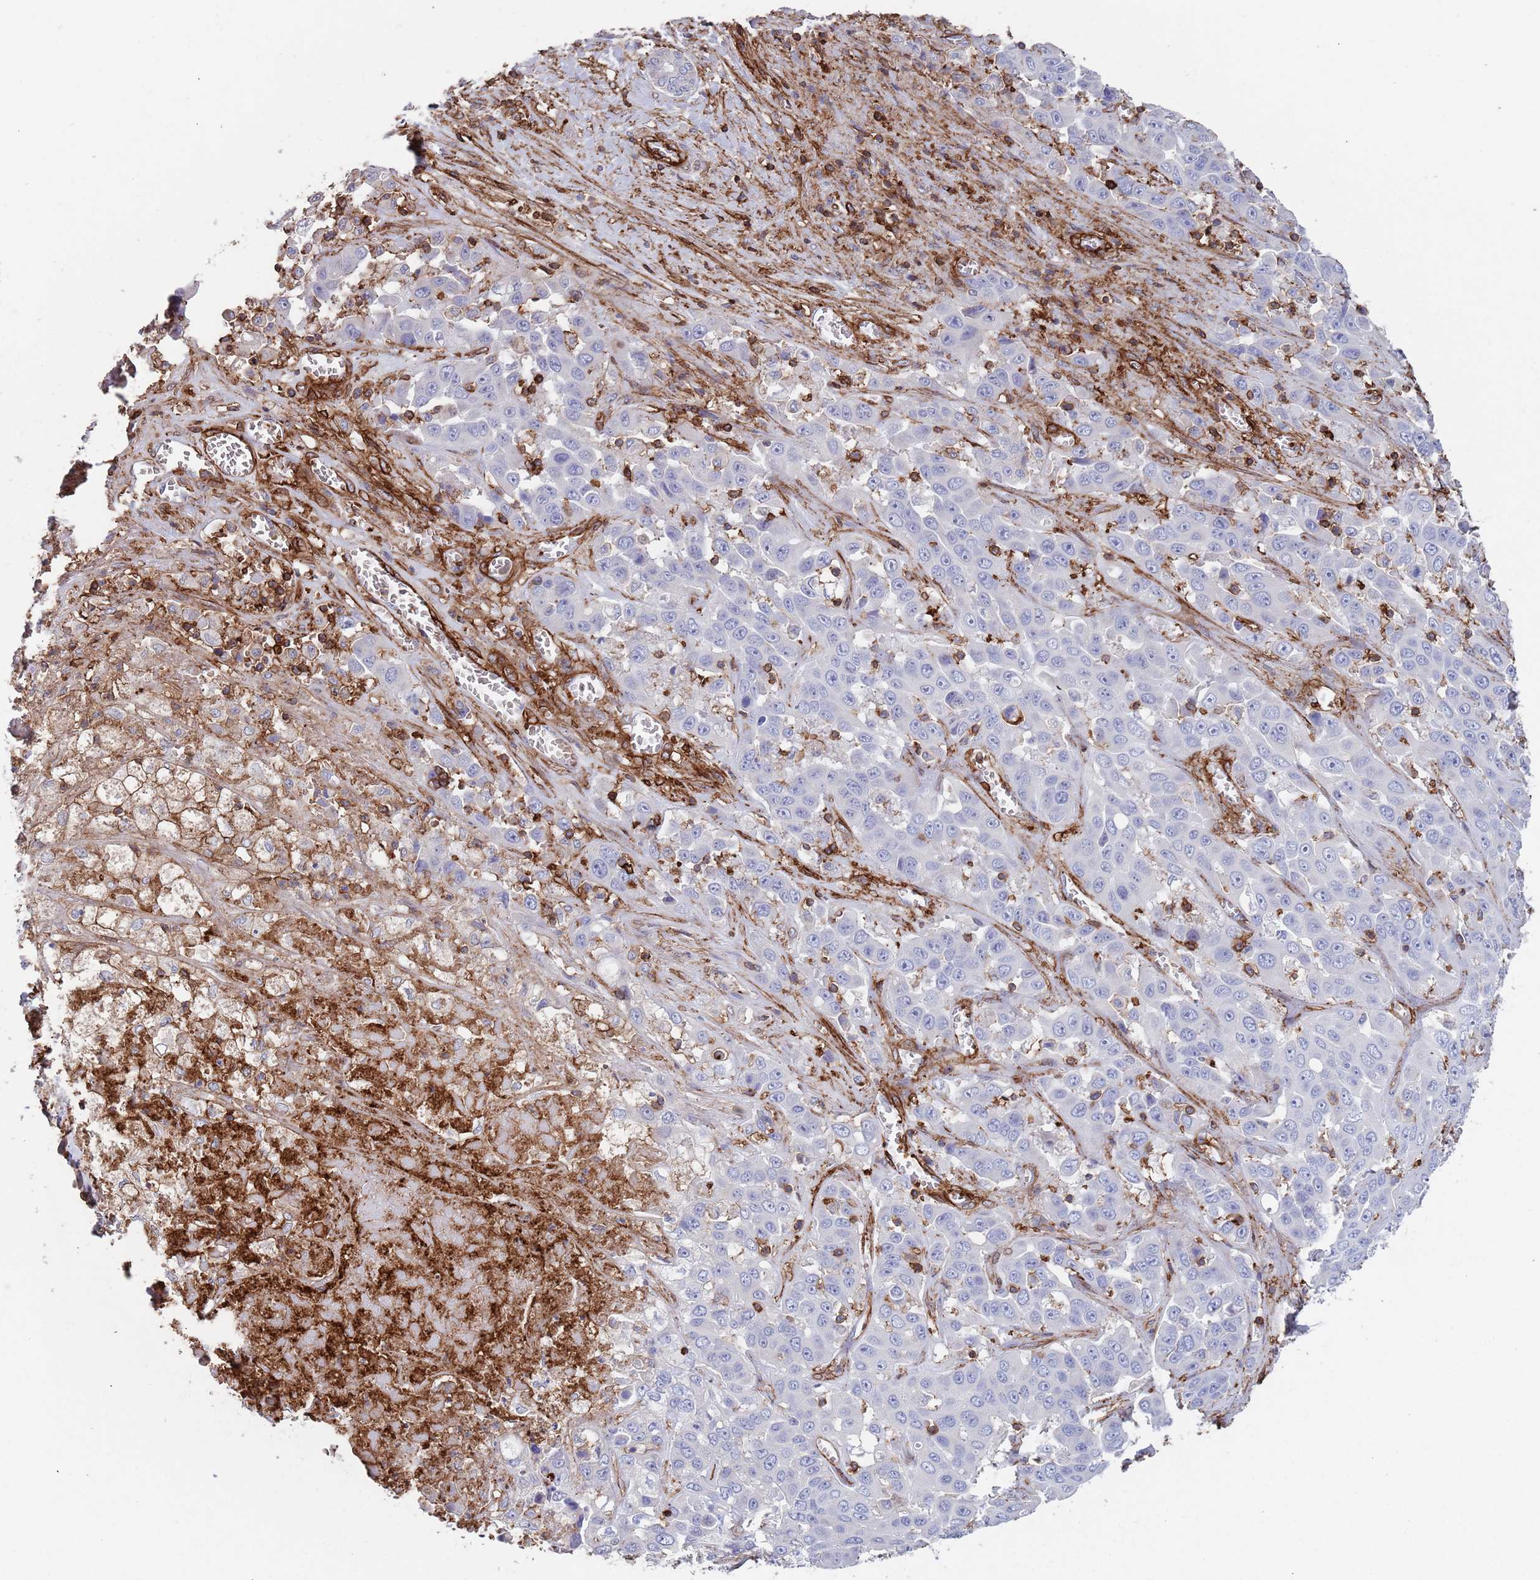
{"staining": {"intensity": "negative", "quantity": "none", "location": "none"}, "tissue": "liver cancer", "cell_type": "Tumor cells", "image_type": "cancer", "snomed": [{"axis": "morphology", "description": "Cholangiocarcinoma"}, {"axis": "topography", "description": "Liver"}], "caption": "The micrograph reveals no significant positivity in tumor cells of liver cancer.", "gene": "RNF144A", "patient": {"sex": "female", "age": 52}}